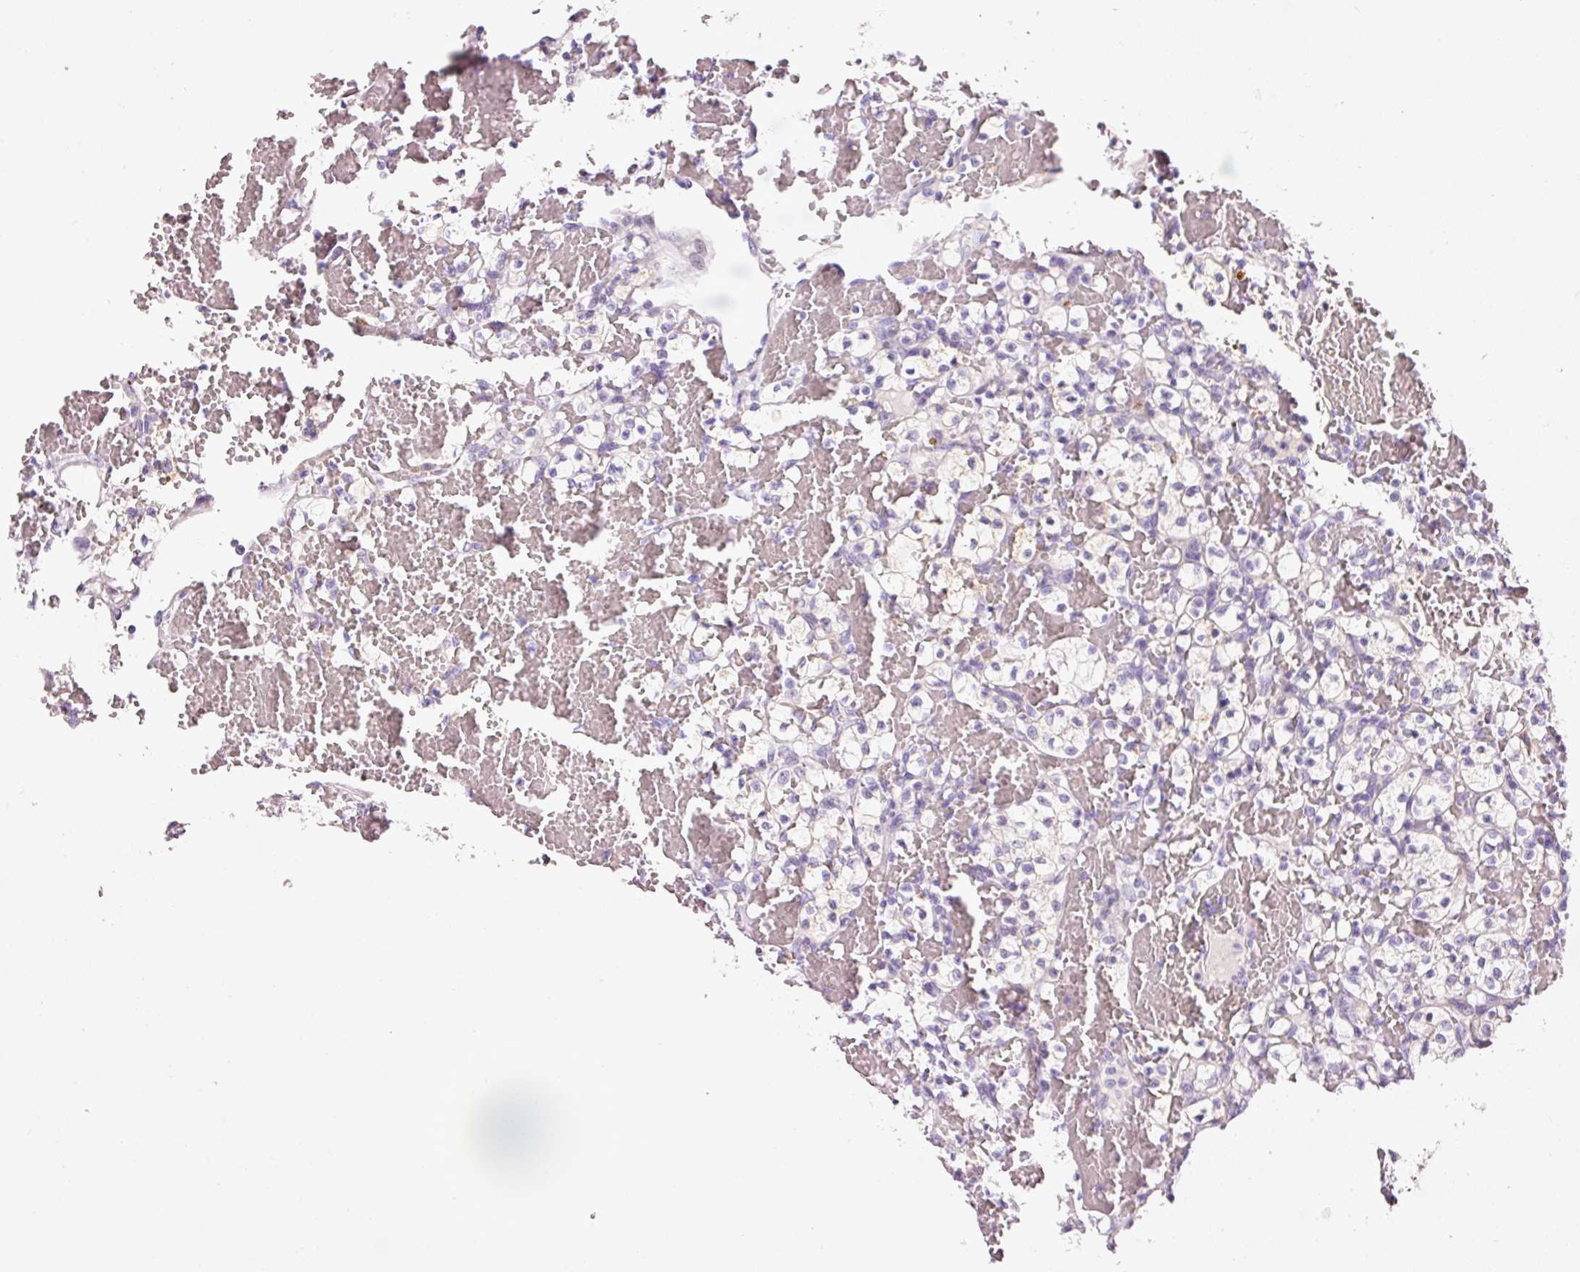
{"staining": {"intensity": "negative", "quantity": "none", "location": "none"}, "tissue": "renal cancer", "cell_type": "Tumor cells", "image_type": "cancer", "snomed": [{"axis": "morphology", "description": "Adenocarcinoma, NOS"}, {"axis": "topography", "description": "Kidney"}], "caption": "Tumor cells show no significant protein staining in renal adenocarcinoma.", "gene": "TENT5C", "patient": {"sex": "female", "age": 60}}